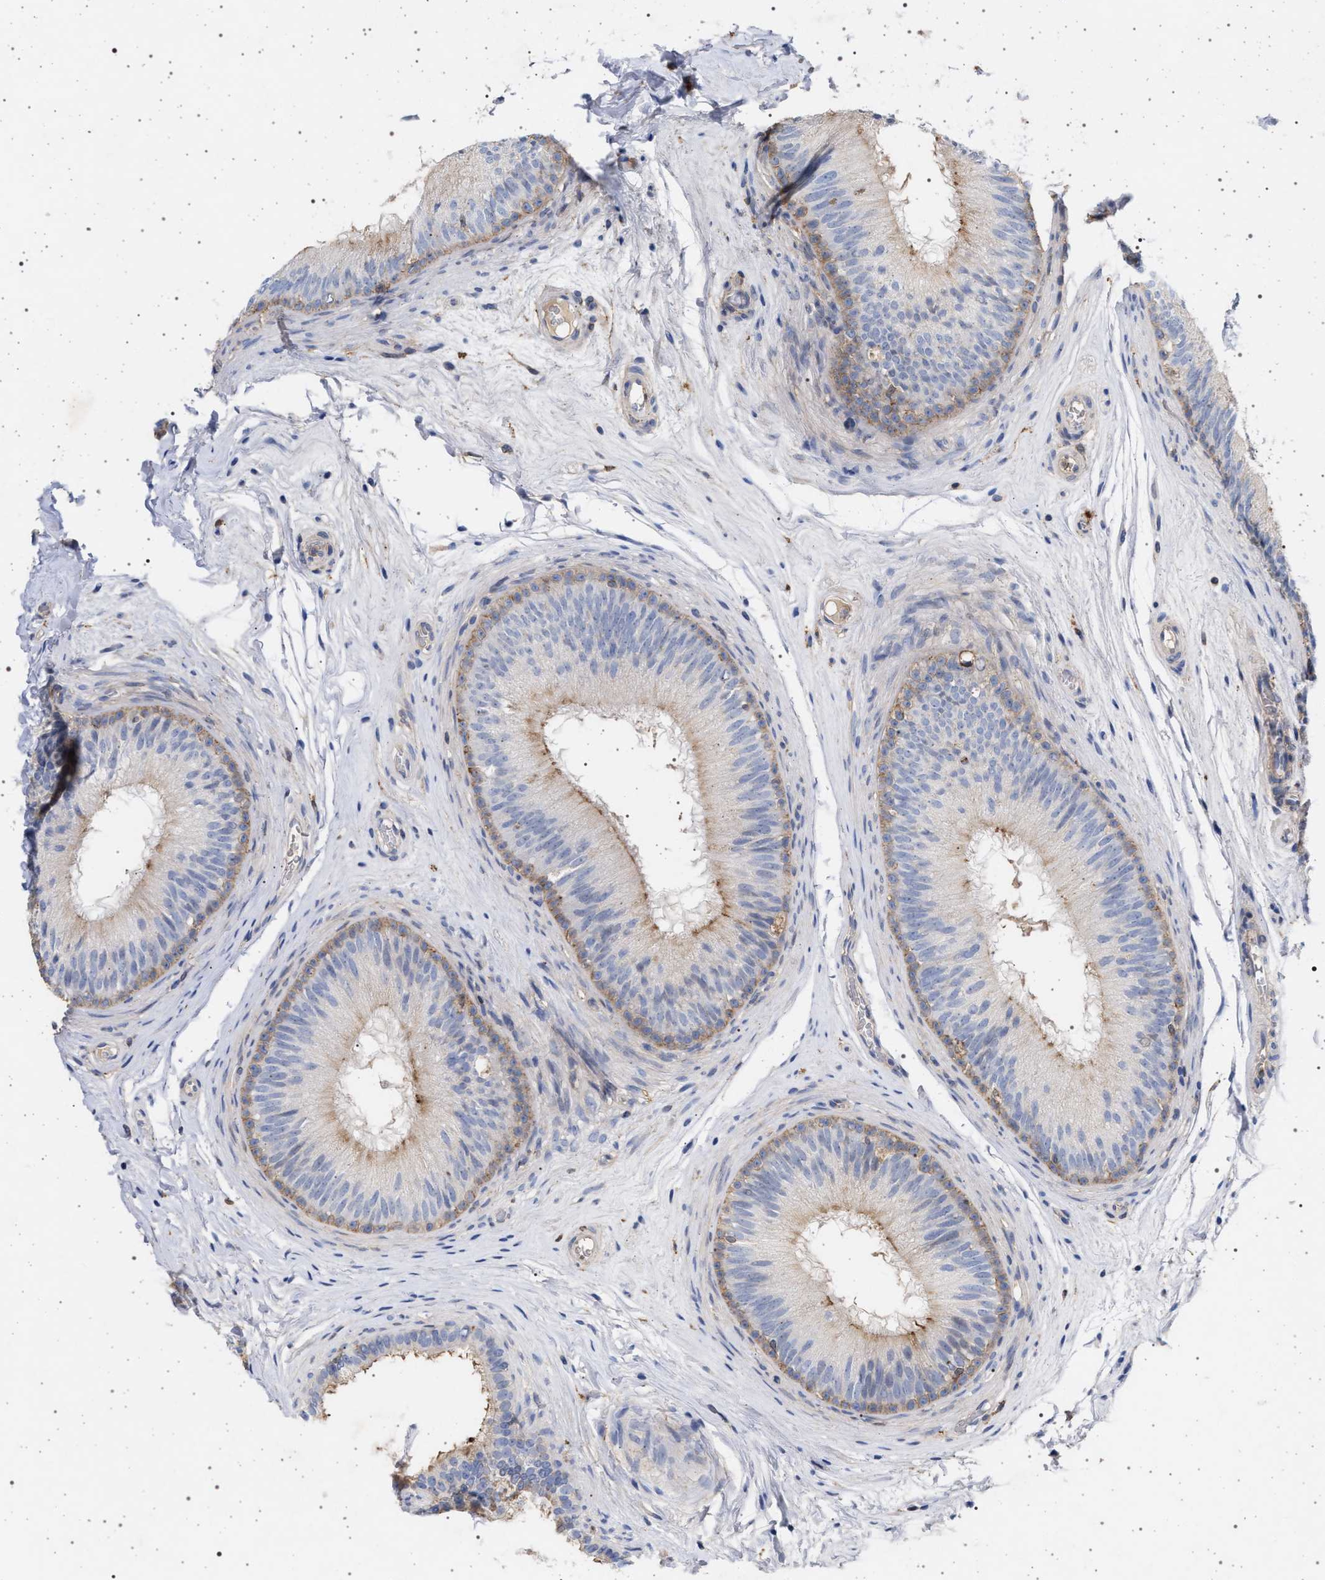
{"staining": {"intensity": "weak", "quantity": "<25%", "location": "cytoplasmic/membranous"}, "tissue": "epididymis", "cell_type": "Glandular cells", "image_type": "normal", "snomed": [{"axis": "morphology", "description": "Normal tissue, NOS"}, {"axis": "topography", "description": "Testis"}, {"axis": "topography", "description": "Epididymis"}], "caption": "Immunohistochemical staining of normal epididymis shows no significant positivity in glandular cells.", "gene": "PLG", "patient": {"sex": "male", "age": 36}}